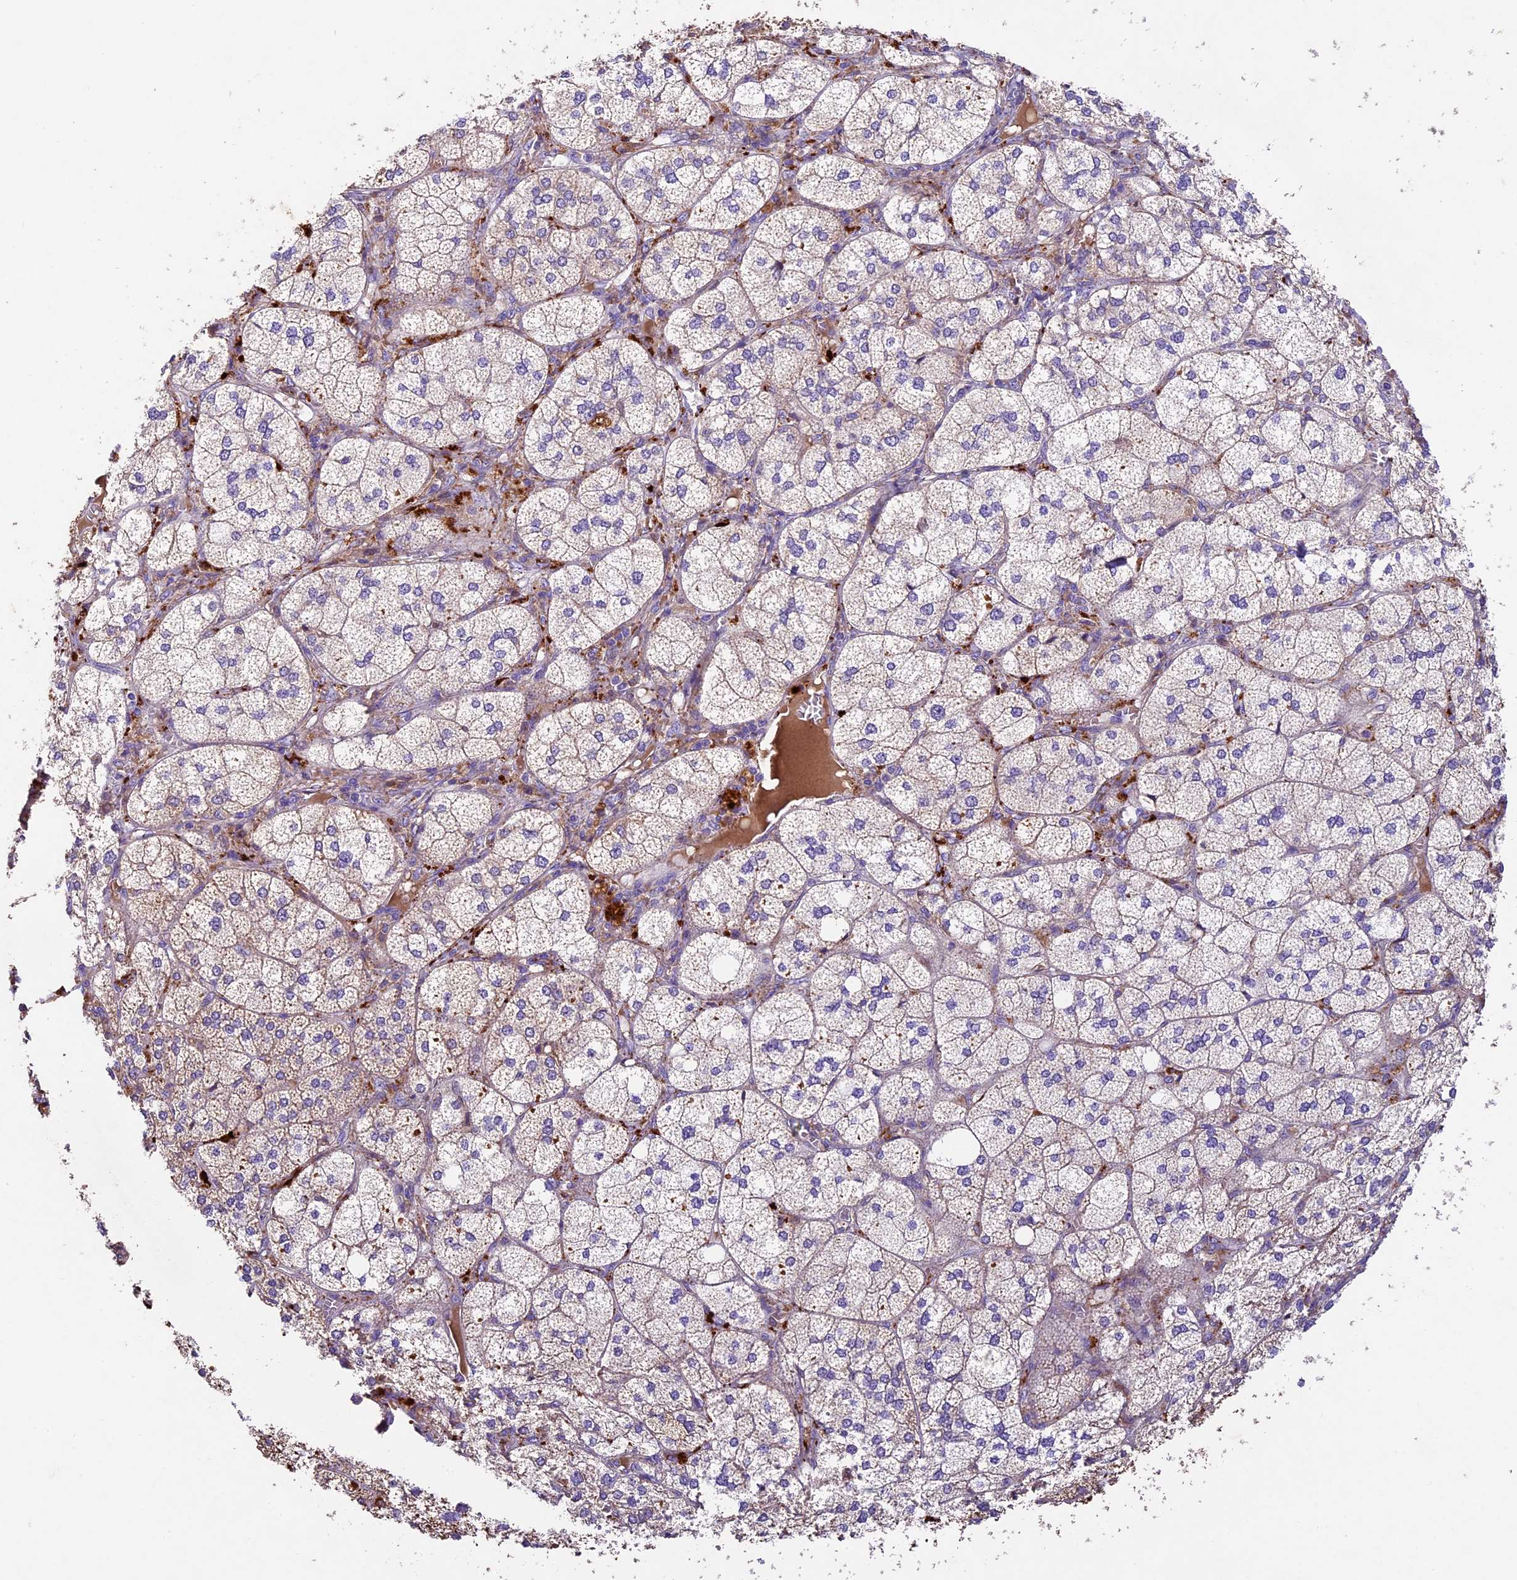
{"staining": {"intensity": "strong", "quantity": "25%-75%", "location": "cytoplasmic/membranous"}, "tissue": "adrenal gland", "cell_type": "Glandular cells", "image_type": "normal", "snomed": [{"axis": "morphology", "description": "Normal tissue, NOS"}, {"axis": "topography", "description": "Adrenal gland"}], "caption": "Adrenal gland stained with DAB (3,3'-diaminobenzidine) immunohistochemistry shows high levels of strong cytoplasmic/membranous positivity in approximately 25%-75% of glandular cells. (IHC, brightfield microscopy, high magnification).", "gene": "PMPCB", "patient": {"sex": "female", "age": 61}}